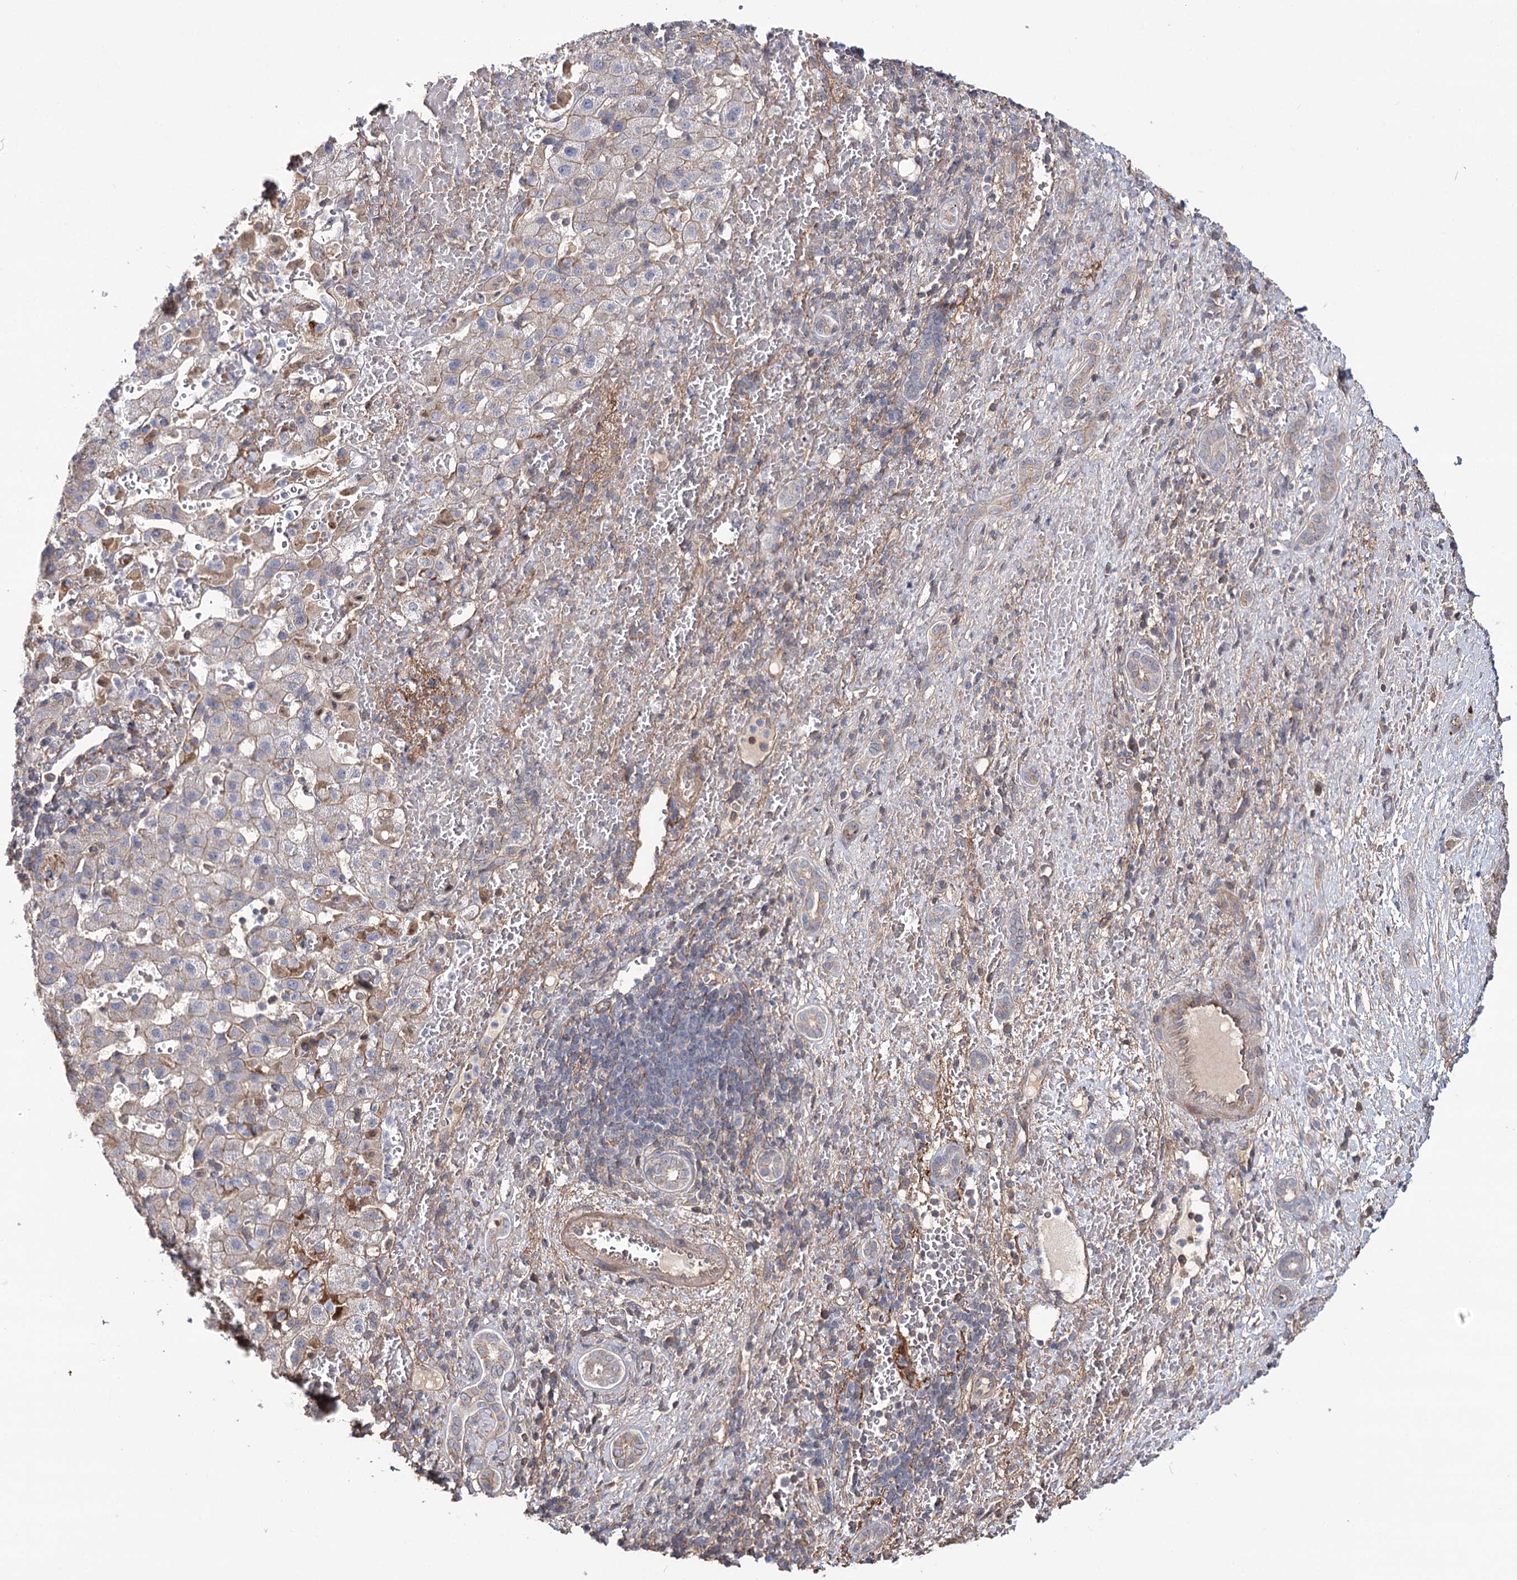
{"staining": {"intensity": "weak", "quantity": ">75%", "location": "cytoplasmic/membranous"}, "tissue": "liver cancer", "cell_type": "Tumor cells", "image_type": "cancer", "snomed": [{"axis": "morphology", "description": "Normal tissue, NOS"}, {"axis": "morphology", "description": "Carcinoma, Hepatocellular, NOS"}, {"axis": "topography", "description": "Liver"}], "caption": "The photomicrograph shows immunohistochemical staining of hepatocellular carcinoma (liver). There is weak cytoplasmic/membranous staining is seen in approximately >75% of tumor cells.", "gene": "TMEM218", "patient": {"sex": "male", "age": 57}}